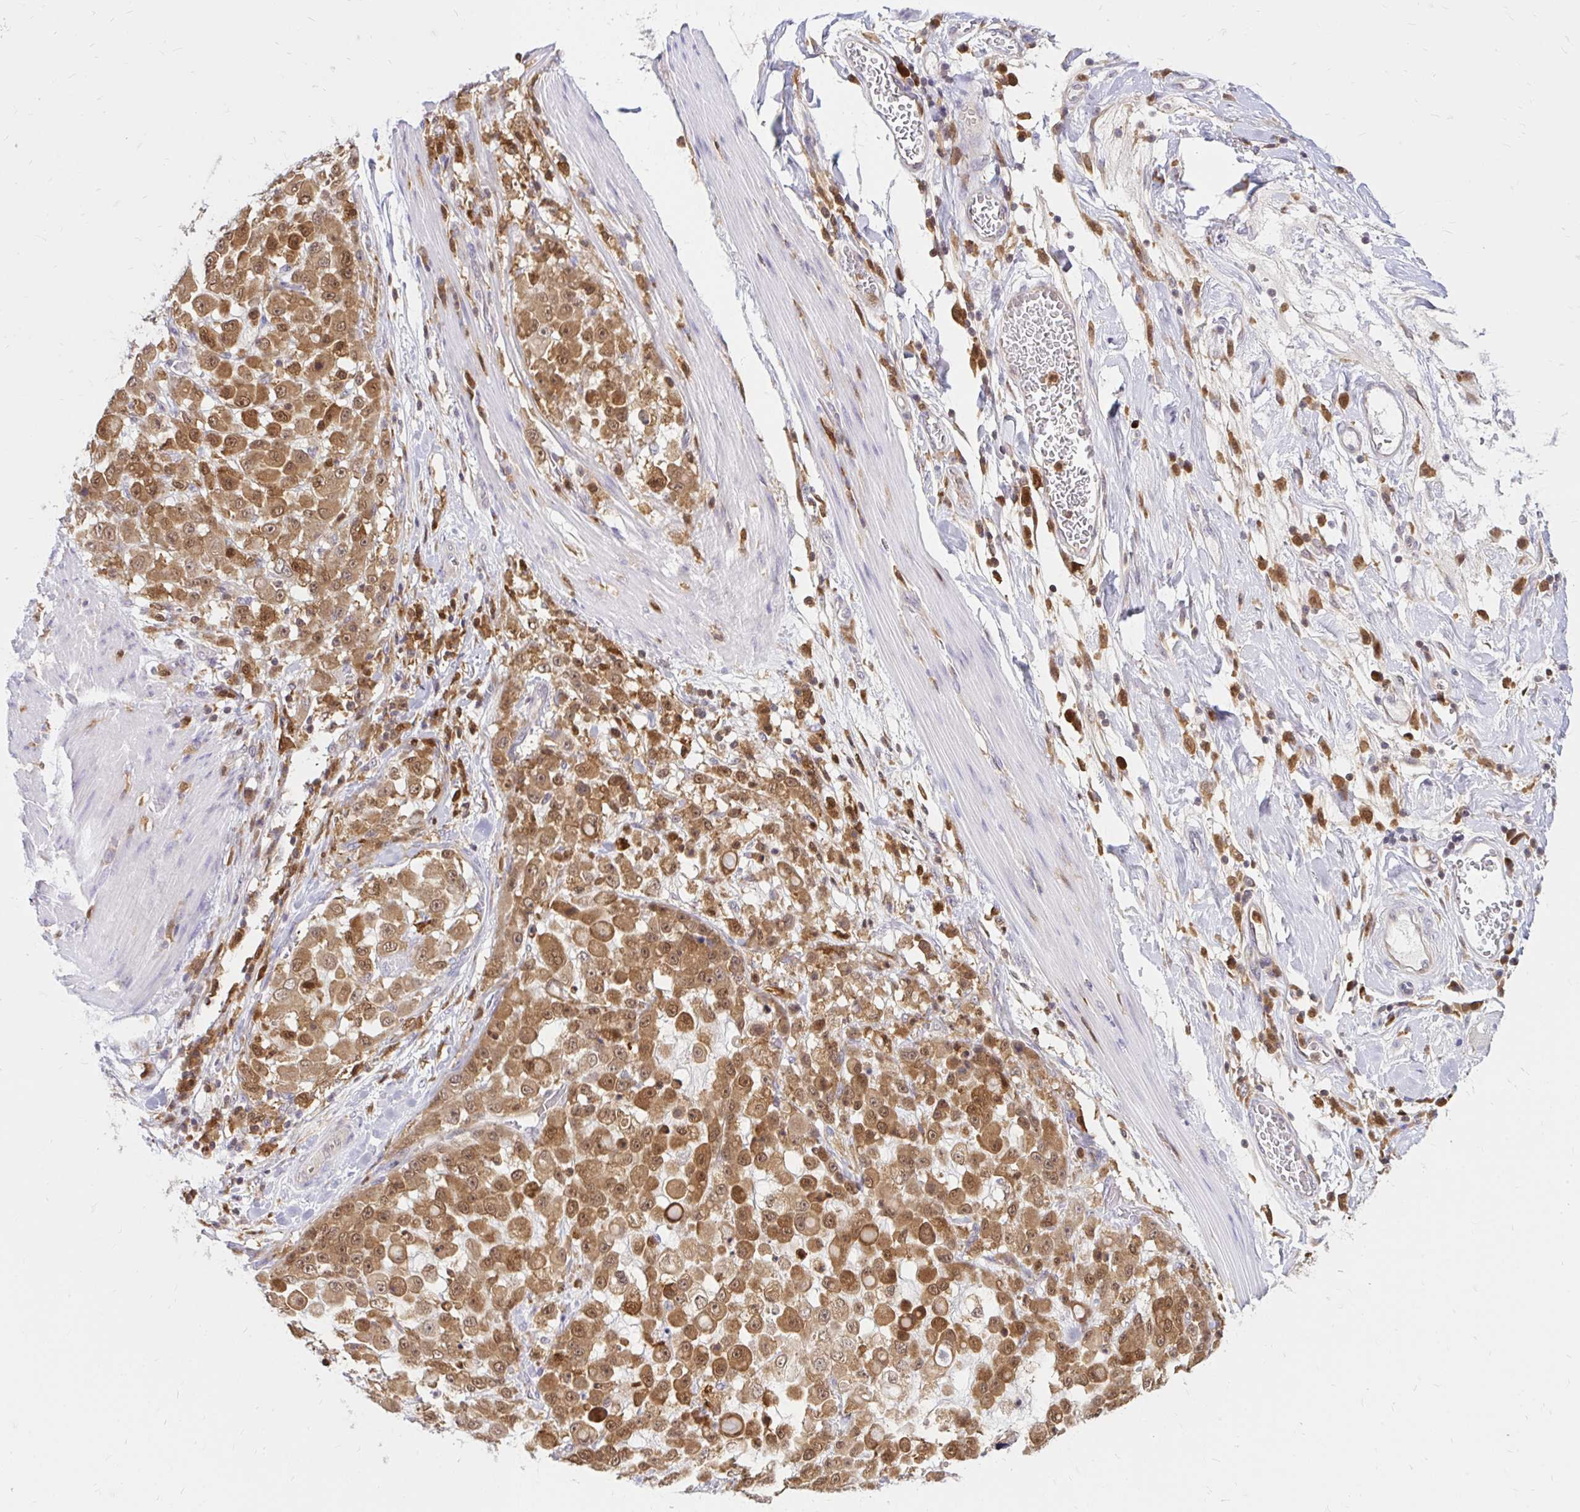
{"staining": {"intensity": "moderate", "quantity": ">75%", "location": "cytoplasmic/membranous,nuclear"}, "tissue": "stomach cancer", "cell_type": "Tumor cells", "image_type": "cancer", "snomed": [{"axis": "morphology", "description": "Adenocarcinoma, NOS"}, {"axis": "topography", "description": "Stomach"}], "caption": "Stomach cancer (adenocarcinoma) stained for a protein (brown) displays moderate cytoplasmic/membranous and nuclear positive expression in approximately >75% of tumor cells.", "gene": "PYCARD", "patient": {"sex": "female", "age": 76}}